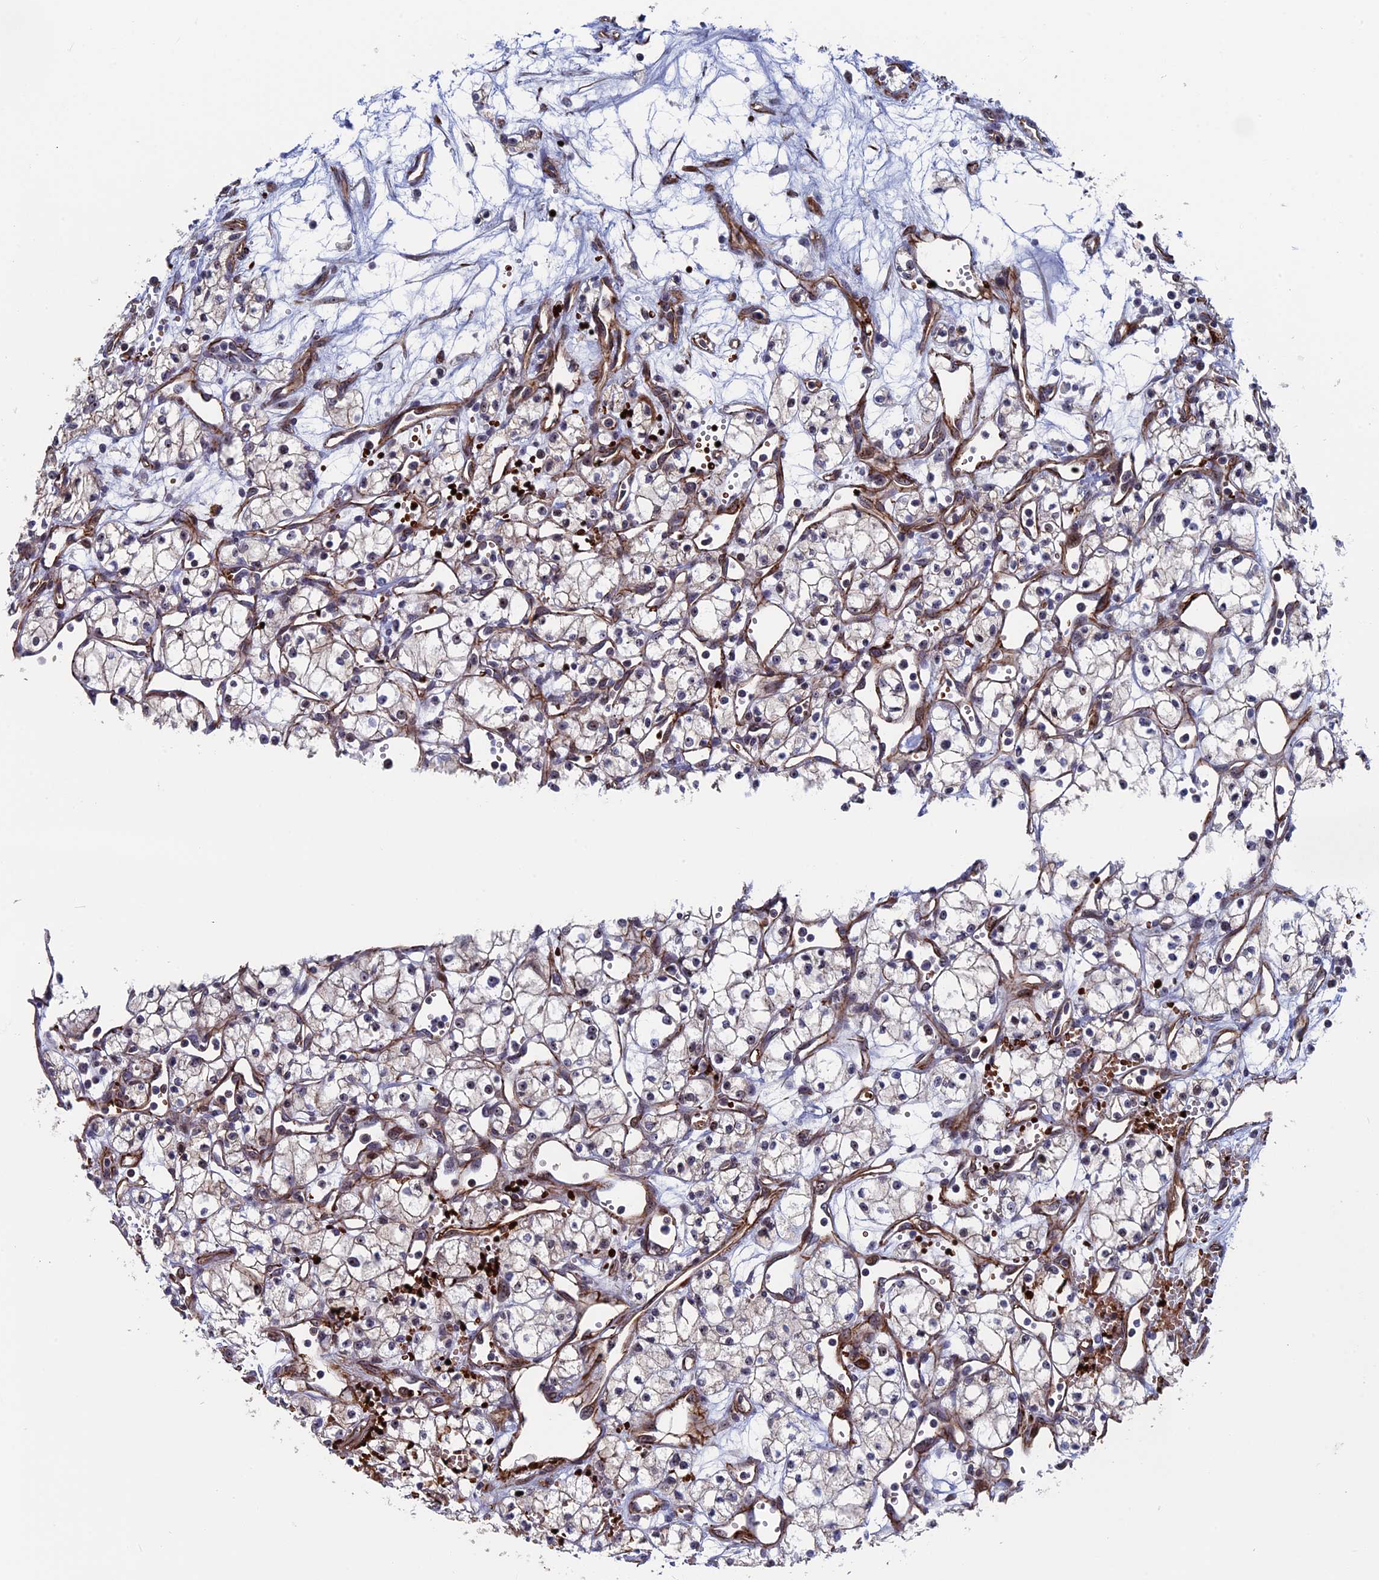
{"staining": {"intensity": "negative", "quantity": "none", "location": "none"}, "tissue": "renal cancer", "cell_type": "Tumor cells", "image_type": "cancer", "snomed": [{"axis": "morphology", "description": "Adenocarcinoma, NOS"}, {"axis": "topography", "description": "Kidney"}], "caption": "Tumor cells show no significant protein positivity in renal adenocarcinoma.", "gene": "EXOSC9", "patient": {"sex": "male", "age": 59}}